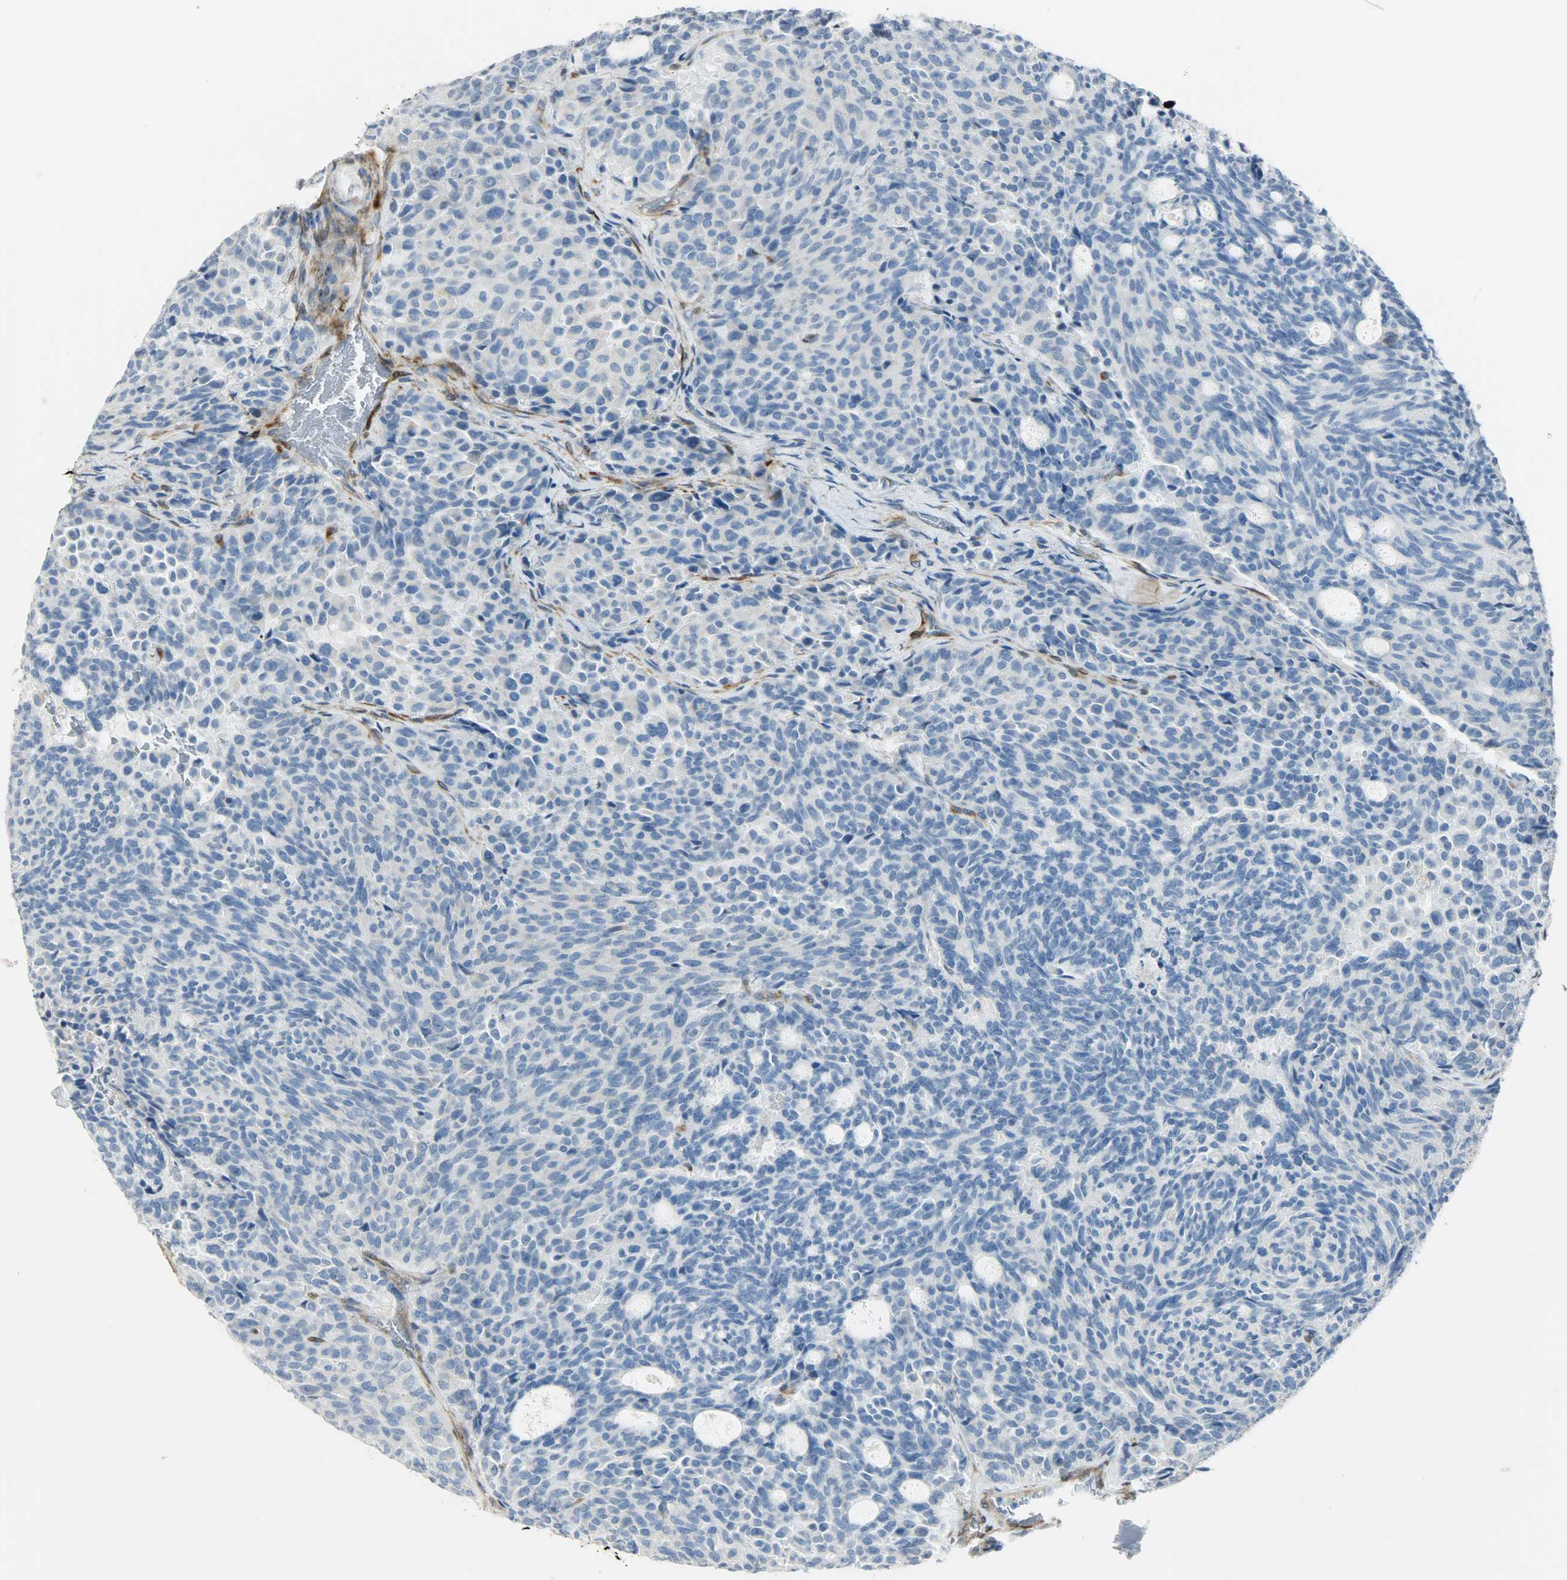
{"staining": {"intensity": "negative", "quantity": "none", "location": "none"}, "tissue": "carcinoid", "cell_type": "Tumor cells", "image_type": "cancer", "snomed": [{"axis": "morphology", "description": "Carcinoid, malignant, NOS"}, {"axis": "topography", "description": "Pancreas"}], "caption": "Histopathology image shows no protein positivity in tumor cells of malignant carcinoid tissue.", "gene": "PKD2", "patient": {"sex": "female", "age": 54}}